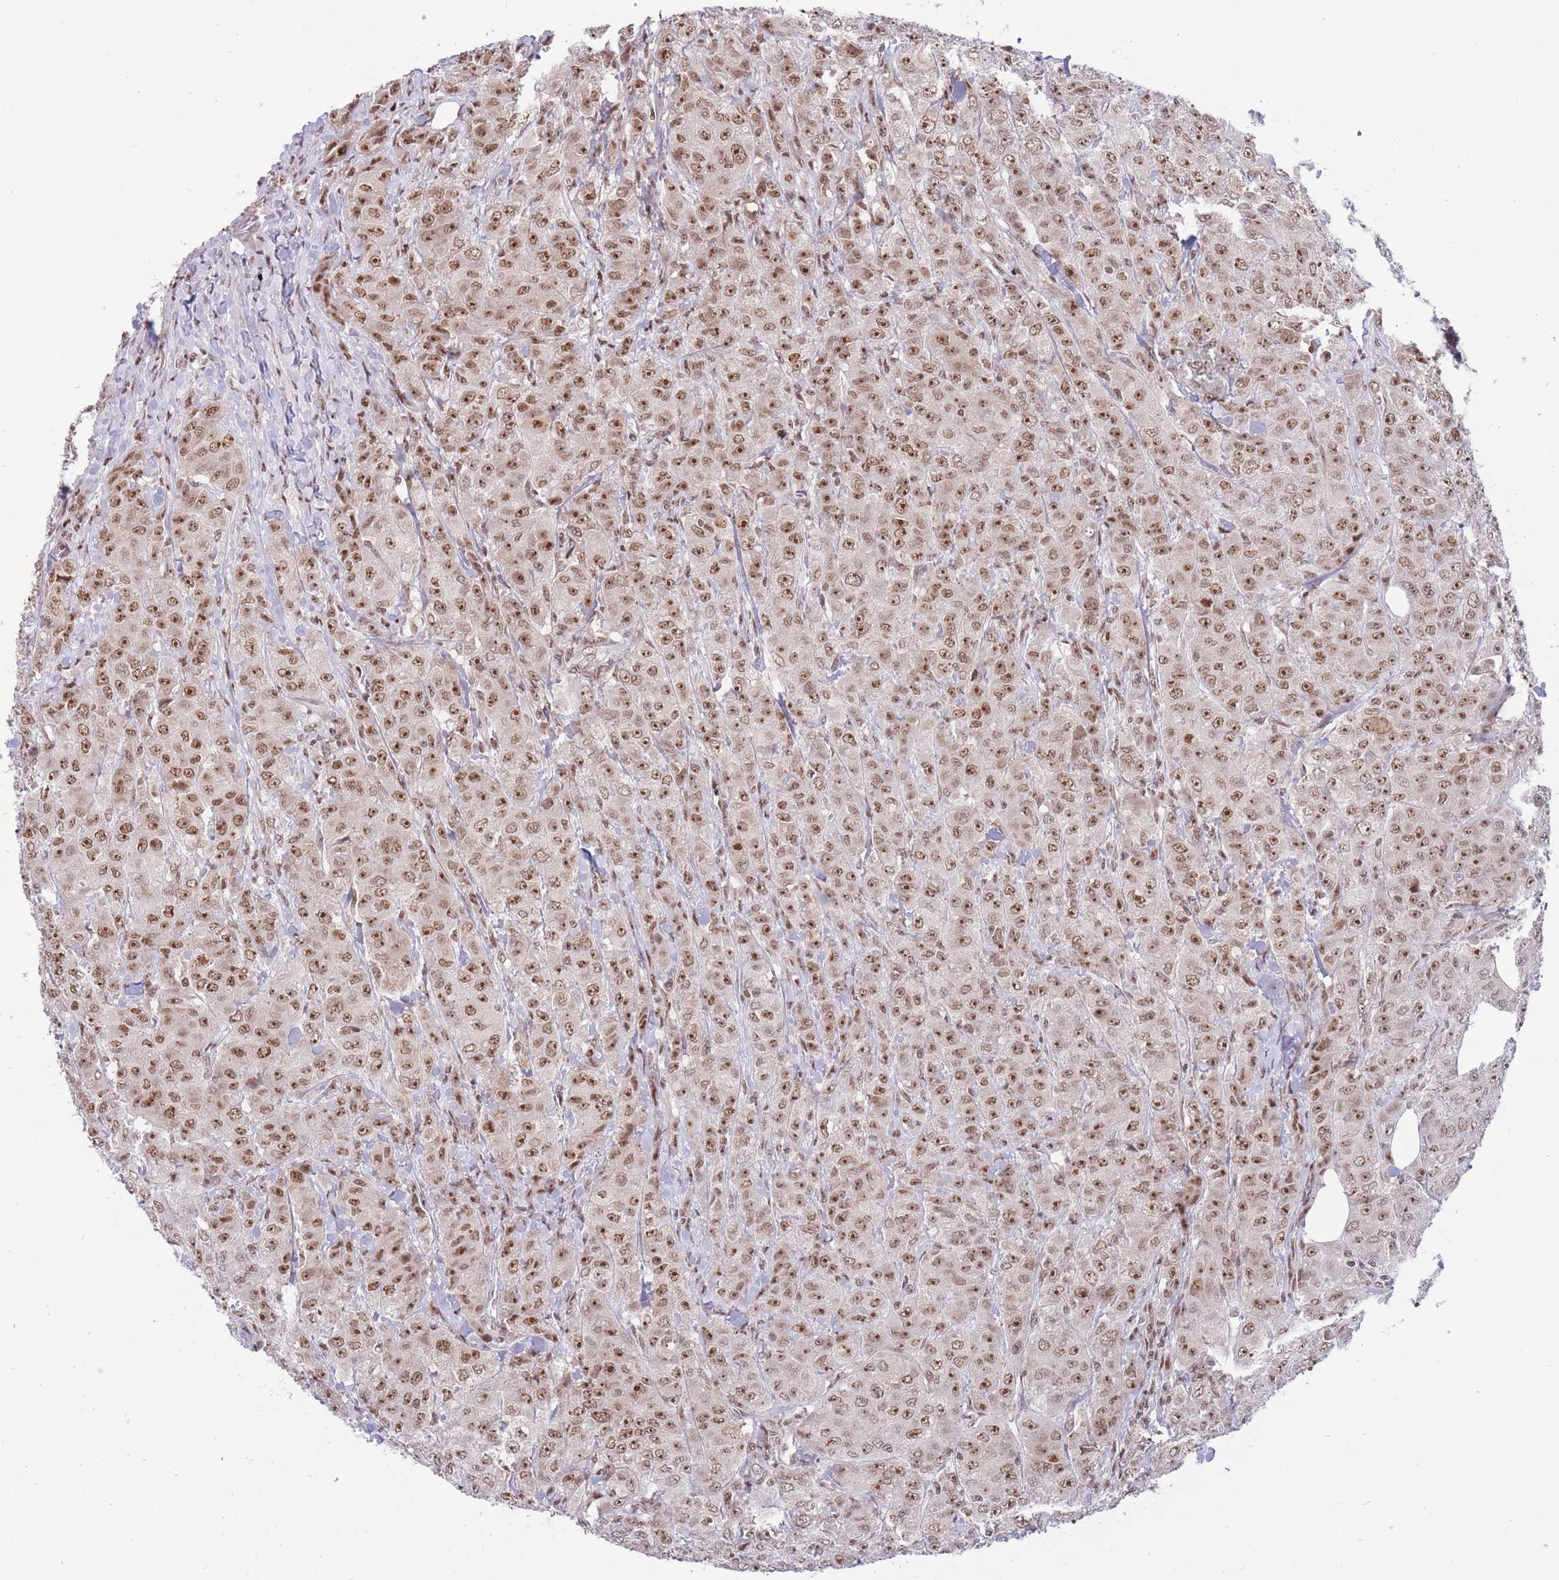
{"staining": {"intensity": "moderate", "quantity": ">75%", "location": "nuclear"}, "tissue": "breast cancer", "cell_type": "Tumor cells", "image_type": "cancer", "snomed": [{"axis": "morphology", "description": "Duct carcinoma"}, {"axis": "topography", "description": "Breast"}], "caption": "Immunohistochemical staining of breast cancer reveals medium levels of moderate nuclear protein staining in approximately >75% of tumor cells.", "gene": "TARBP2", "patient": {"sex": "female", "age": 43}}